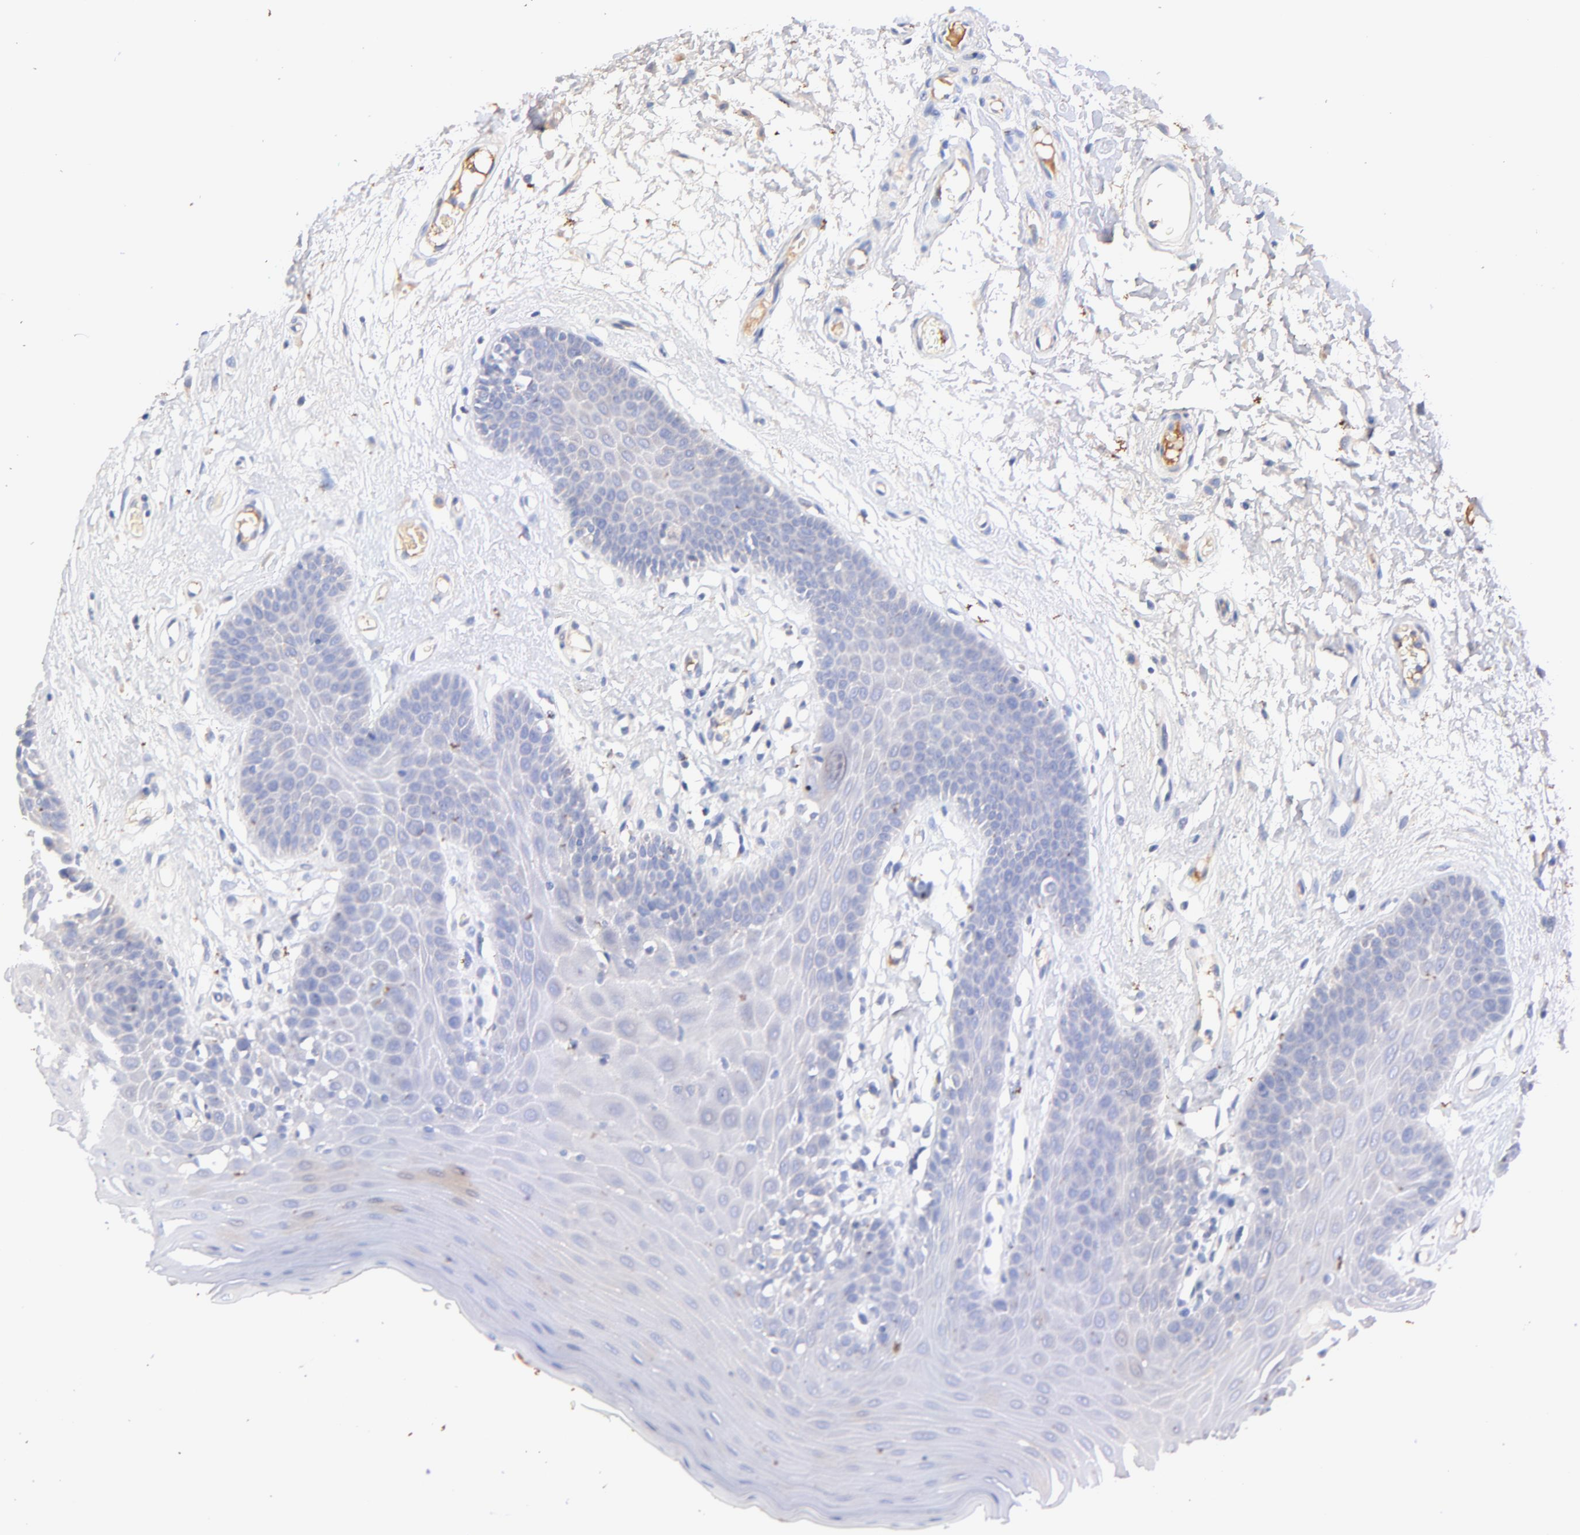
{"staining": {"intensity": "negative", "quantity": "none", "location": "none"}, "tissue": "oral mucosa", "cell_type": "Squamous epithelial cells", "image_type": "normal", "snomed": [{"axis": "morphology", "description": "Normal tissue, NOS"}, {"axis": "morphology", "description": "Squamous cell carcinoma, NOS"}, {"axis": "topography", "description": "Skeletal muscle"}, {"axis": "topography", "description": "Oral tissue"}, {"axis": "topography", "description": "Head-Neck"}], "caption": "Micrograph shows no protein expression in squamous epithelial cells of unremarkable oral mucosa. (Stains: DAB immunohistochemistry with hematoxylin counter stain, Microscopy: brightfield microscopy at high magnification).", "gene": "IGLV7", "patient": {"sex": "male", "age": 71}}